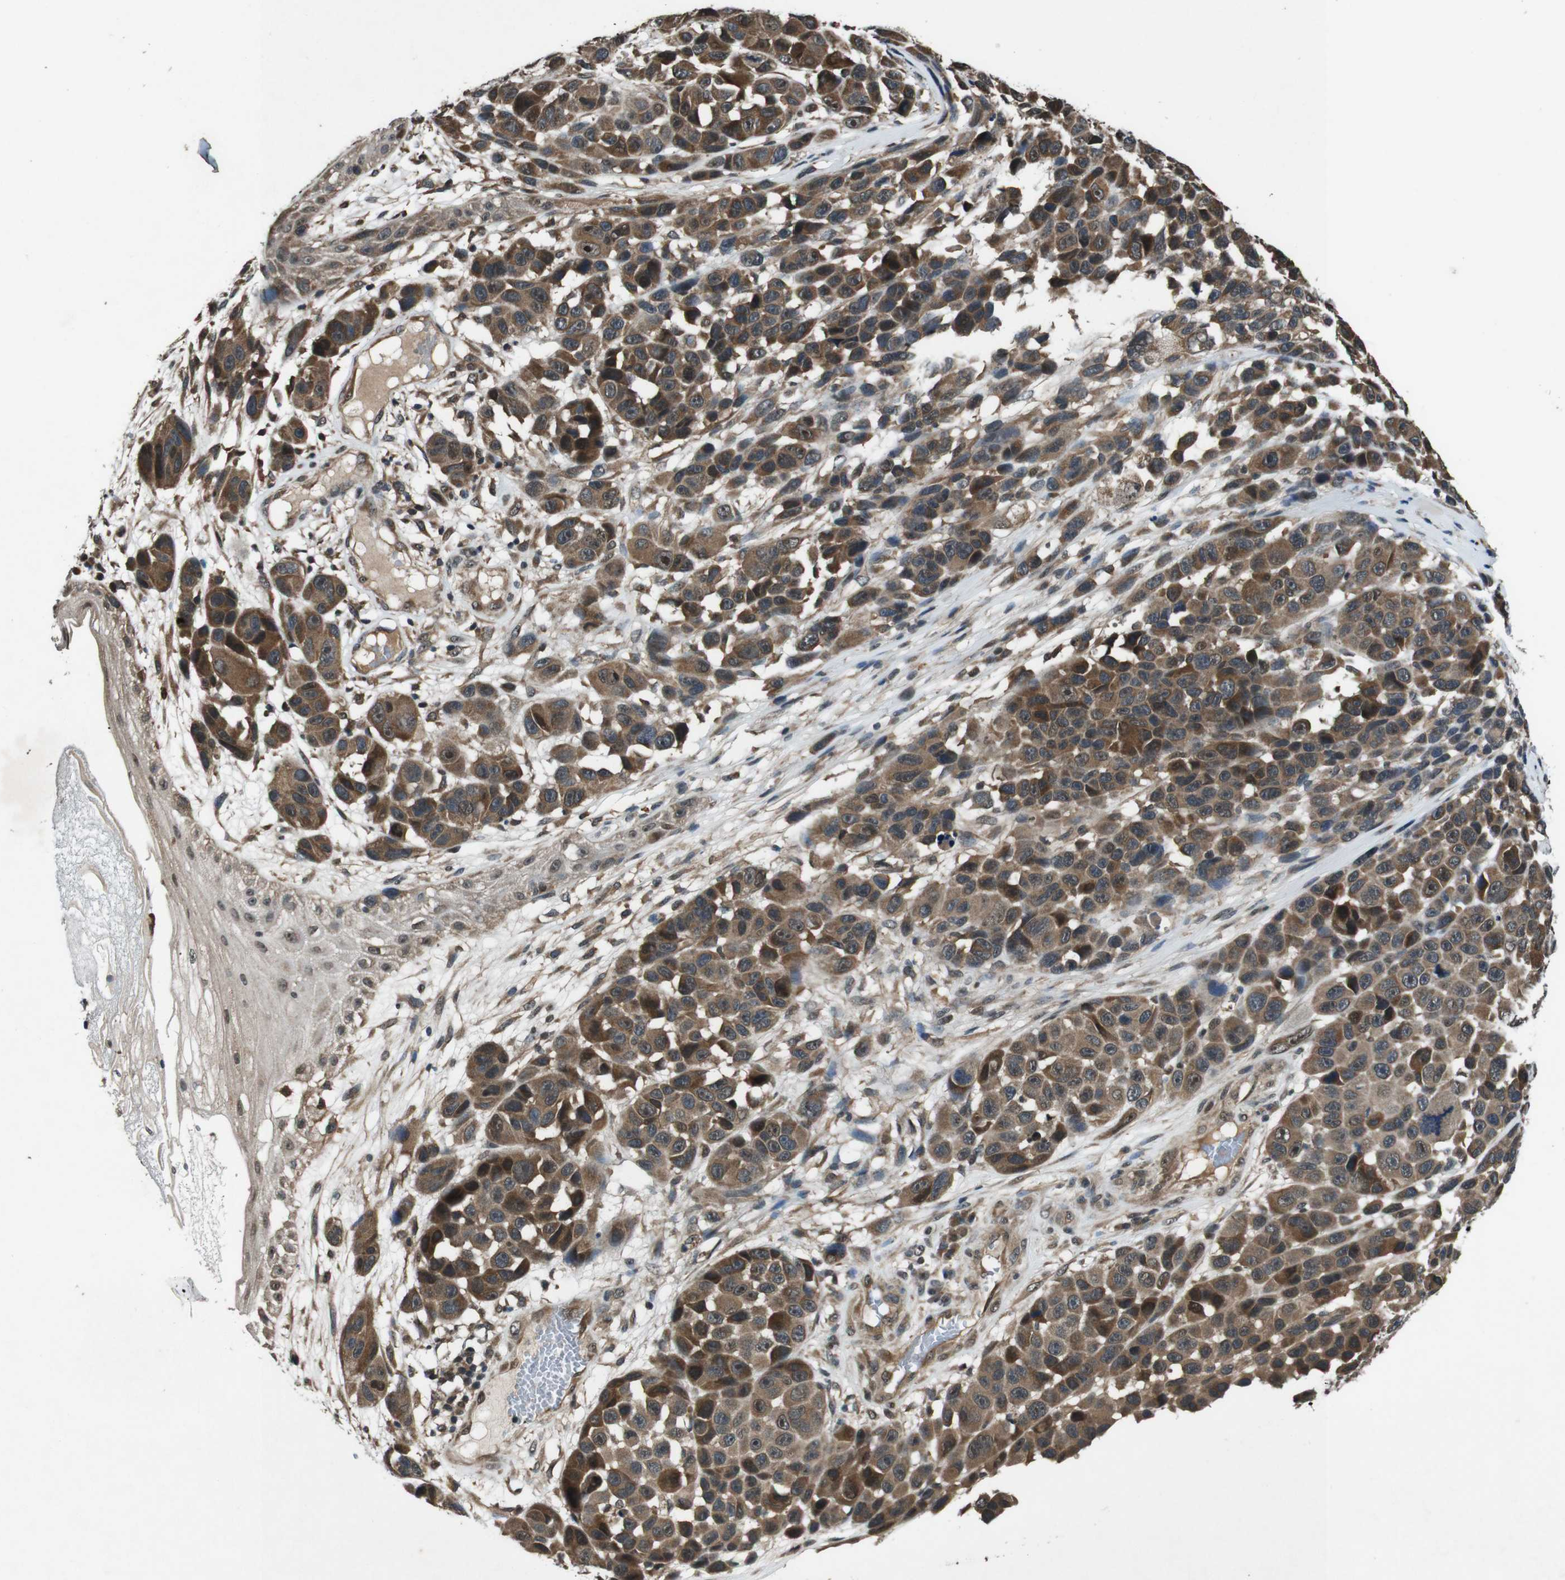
{"staining": {"intensity": "strong", "quantity": ">75%", "location": "cytoplasmic/membranous,nuclear"}, "tissue": "melanoma", "cell_type": "Tumor cells", "image_type": "cancer", "snomed": [{"axis": "morphology", "description": "Malignant melanoma, NOS"}, {"axis": "topography", "description": "Skin"}], "caption": "A brown stain highlights strong cytoplasmic/membranous and nuclear positivity of a protein in human malignant melanoma tumor cells.", "gene": "SOCS1", "patient": {"sex": "male", "age": 53}}